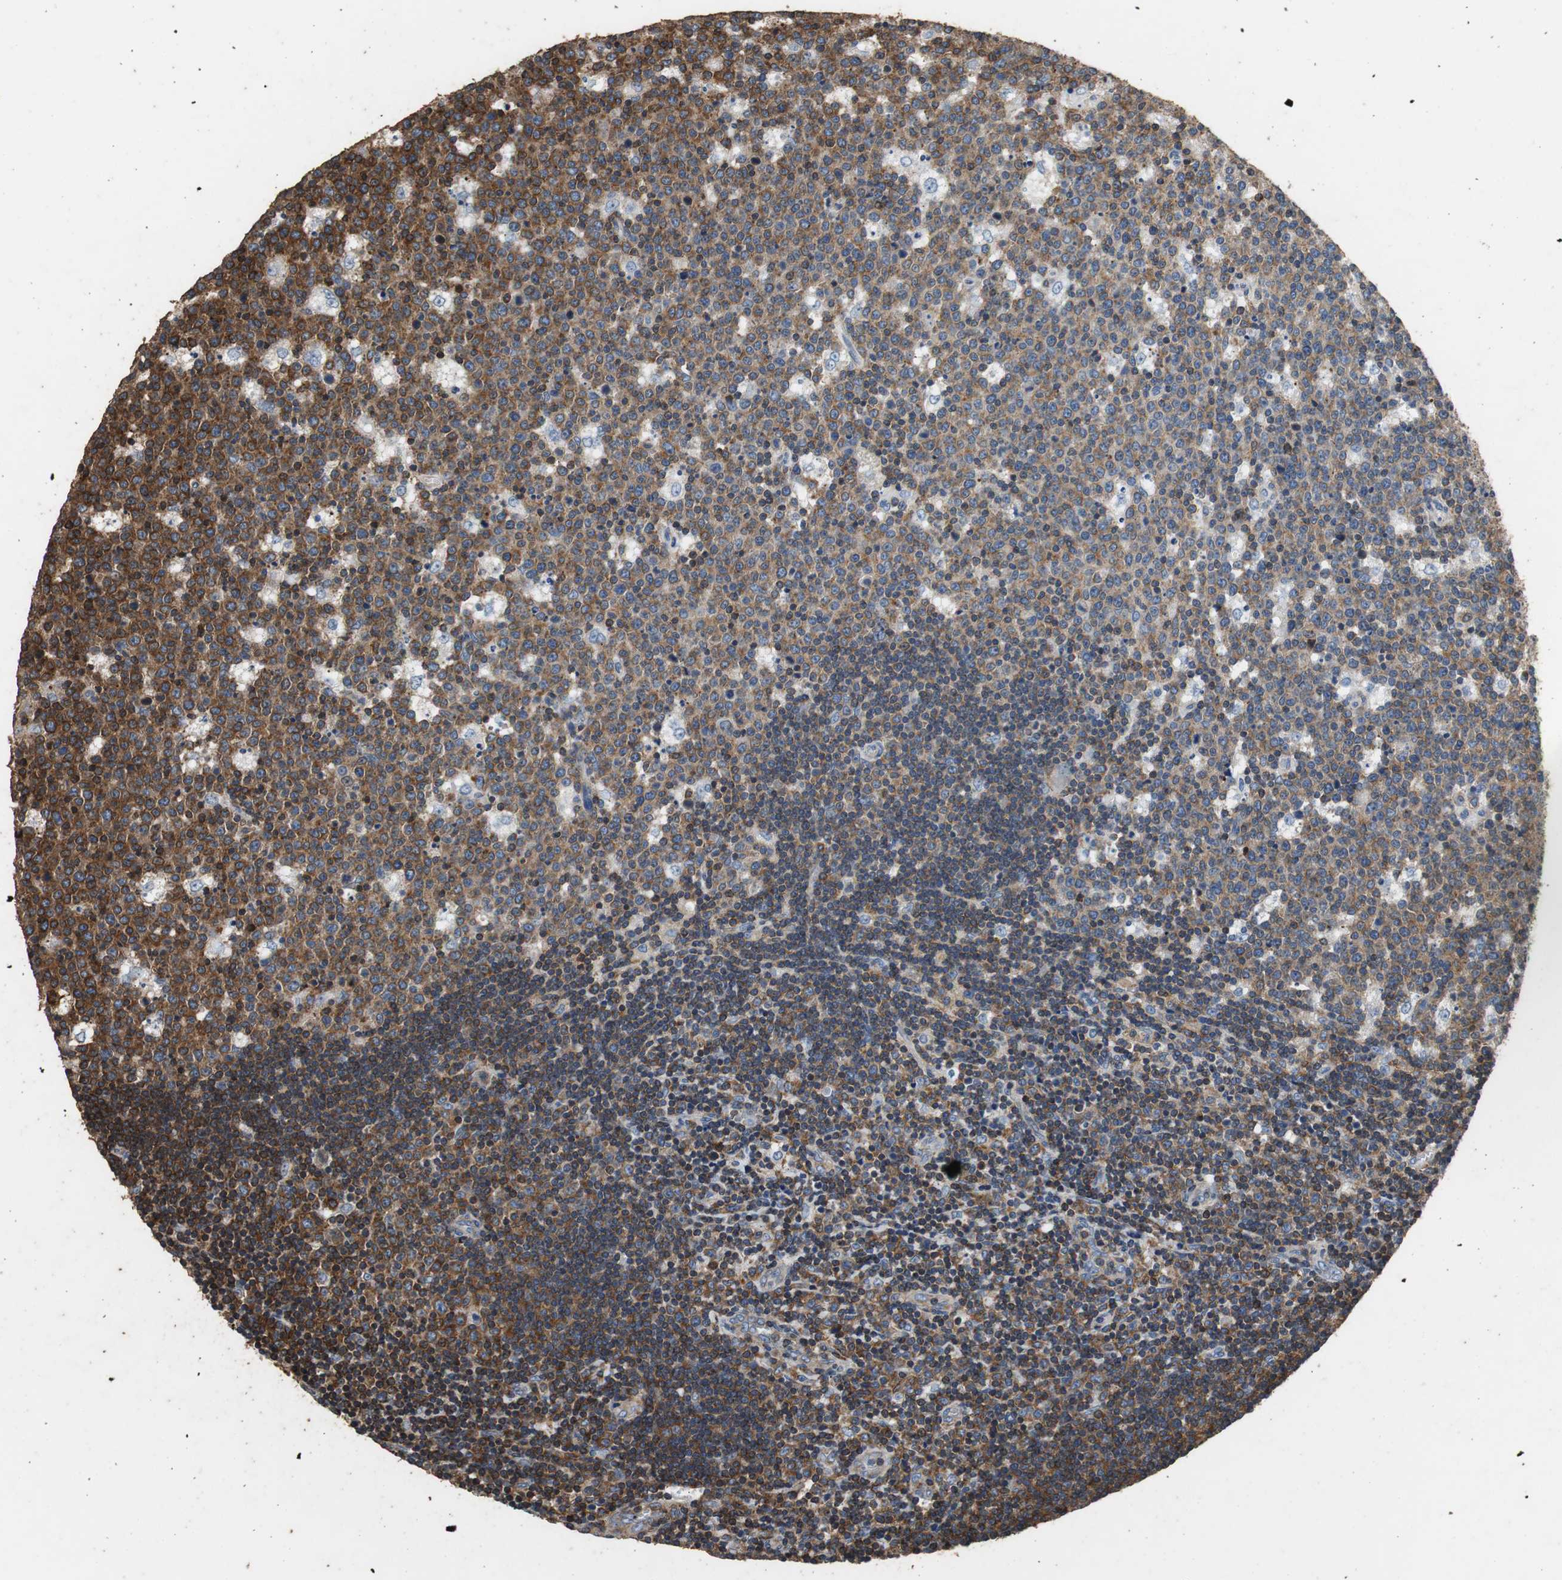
{"staining": {"intensity": "strong", "quantity": ">75%", "location": "cytoplasmic/membranous"}, "tissue": "lymph node", "cell_type": "Germinal center cells", "image_type": "normal", "snomed": [{"axis": "morphology", "description": "Normal tissue, NOS"}, {"axis": "topography", "description": "Lymph node"}, {"axis": "topography", "description": "Salivary gland"}], "caption": "A micrograph showing strong cytoplasmic/membranous staining in about >75% of germinal center cells in normal lymph node, as visualized by brown immunohistochemical staining.", "gene": "PRKRA", "patient": {"sex": "male", "age": 8}}